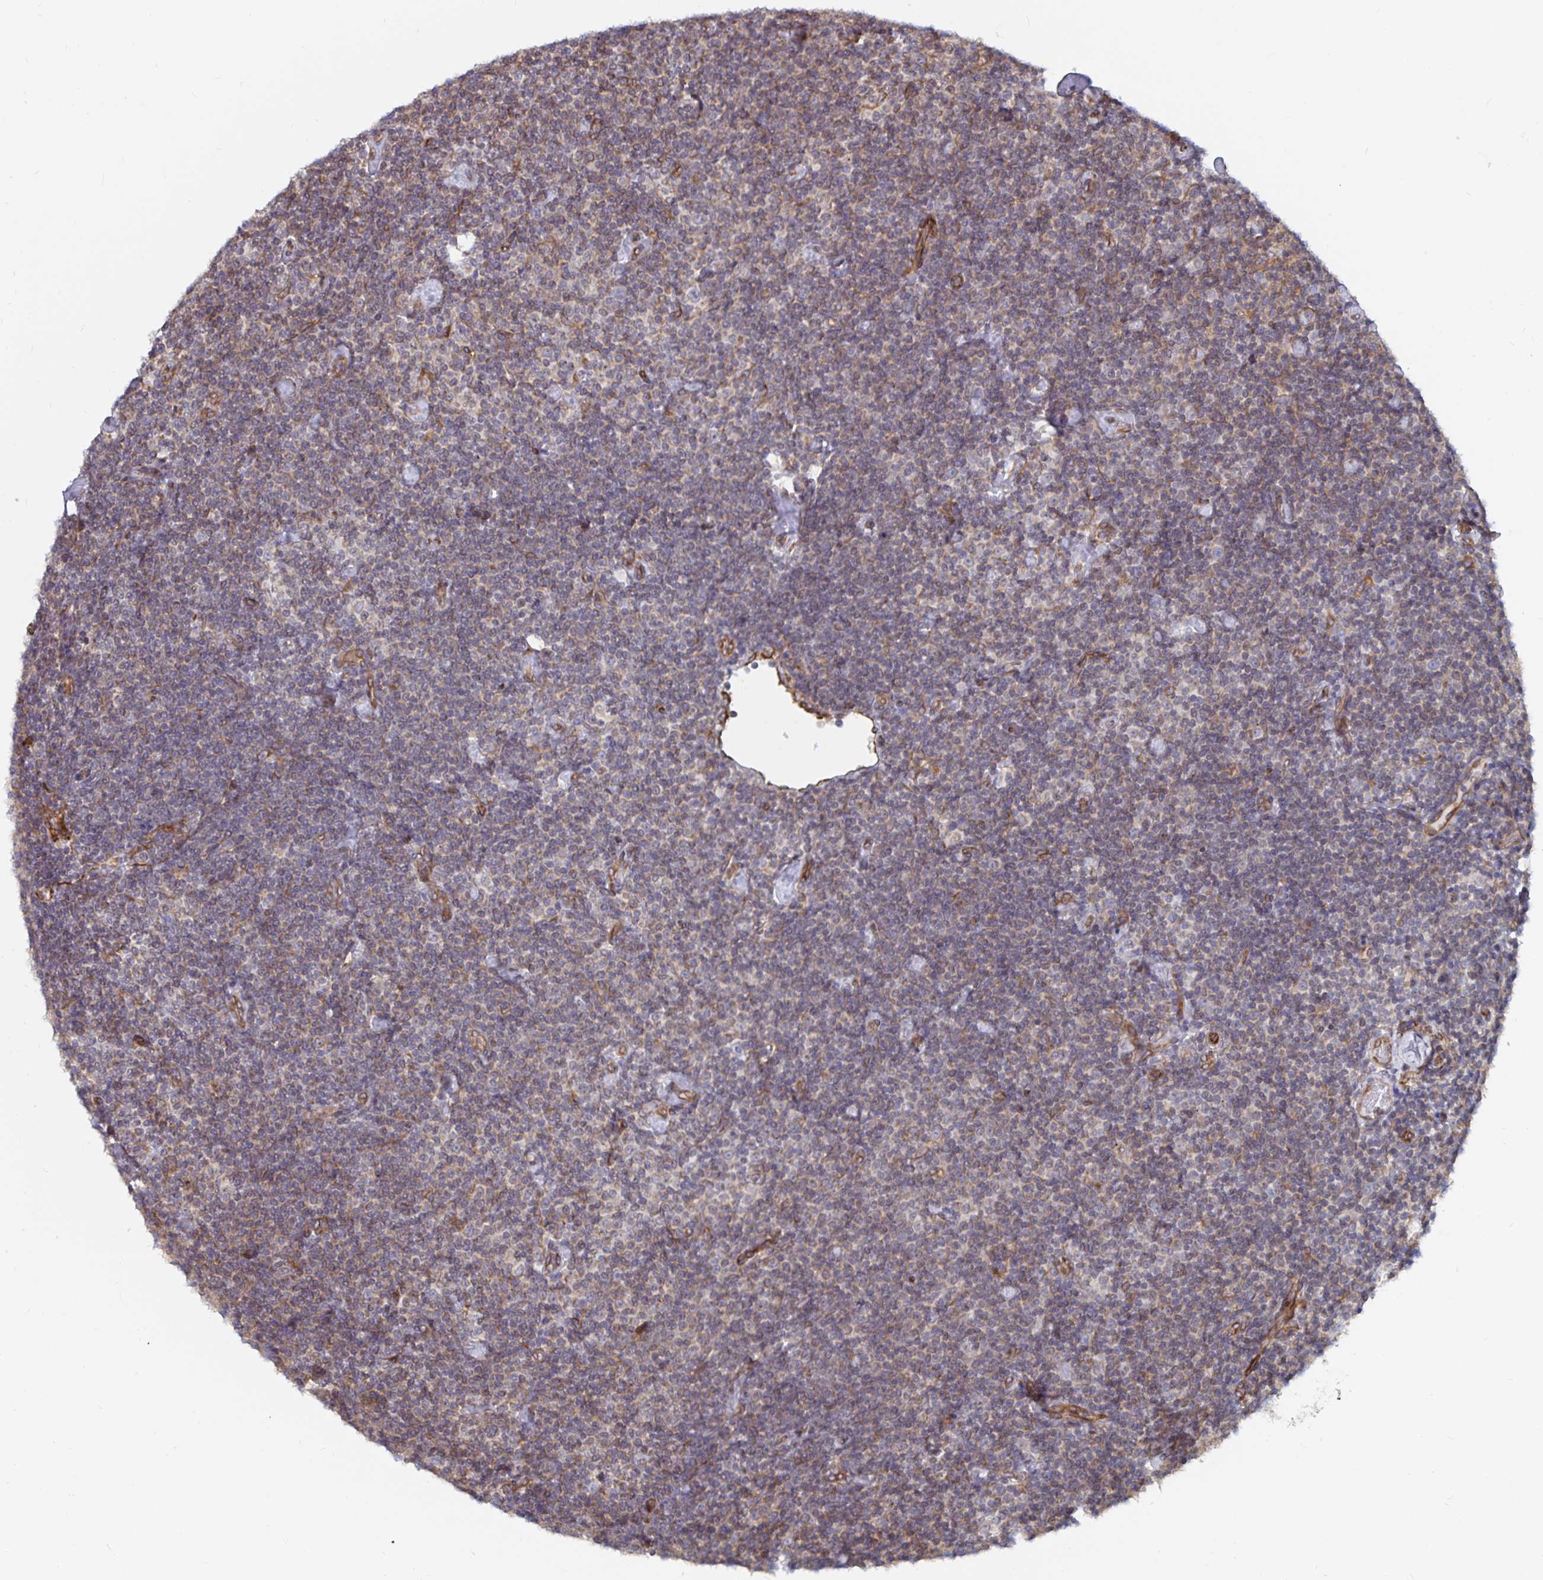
{"staining": {"intensity": "weak", "quantity": "25%-75%", "location": "cytoplasmic/membranous"}, "tissue": "lymphoma", "cell_type": "Tumor cells", "image_type": "cancer", "snomed": [{"axis": "morphology", "description": "Malignant lymphoma, non-Hodgkin's type, Low grade"}, {"axis": "topography", "description": "Lymph node"}], "caption": "High-power microscopy captured an IHC micrograph of malignant lymphoma, non-Hodgkin's type (low-grade), revealing weak cytoplasmic/membranous expression in about 25%-75% of tumor cells.", "gene": "BCAP29", "patient": {"sex": "male", "age": 81}}